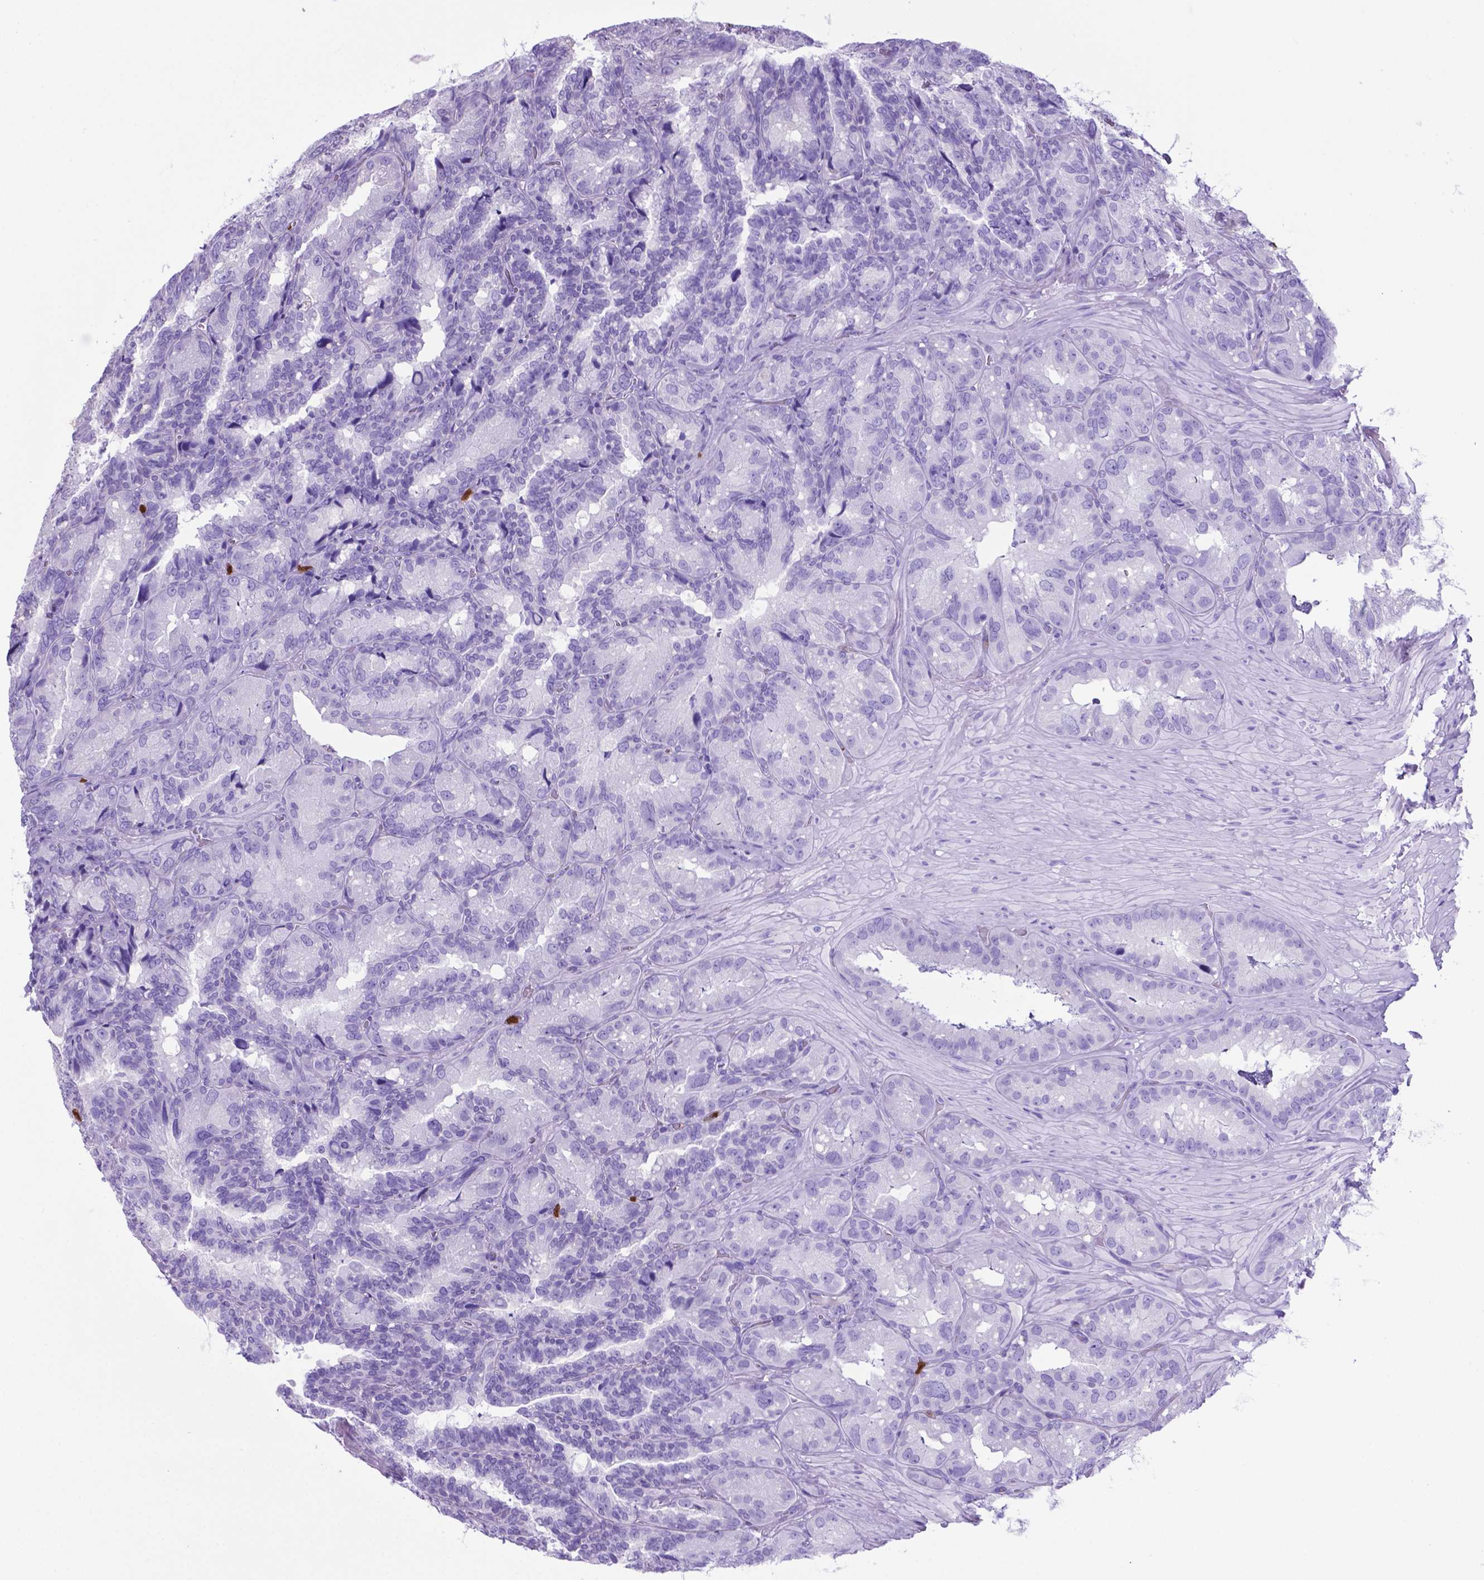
{"staining": {"intensity": "moderate", "quantity": "<25%", "location": "cytoplasmic/membranous"}, "tissue": "seminal vesicle", "cell_type": "Glandular cells", "image_type": "normal", "snomed": [{"axis": "morphology", "description": "Normal tissue, NOS"}, {"axis": "topography", "description": "Seminal veicle"}], "caption": "About <25% of glandular cells in benign human seminal vesicle demonstrate moderate cytoplasmic/membranous protein expression as visualized by brown immunohistochemical staining.", "gene": "LZTR1", "patient": {"sex": "male", "age": 60}}